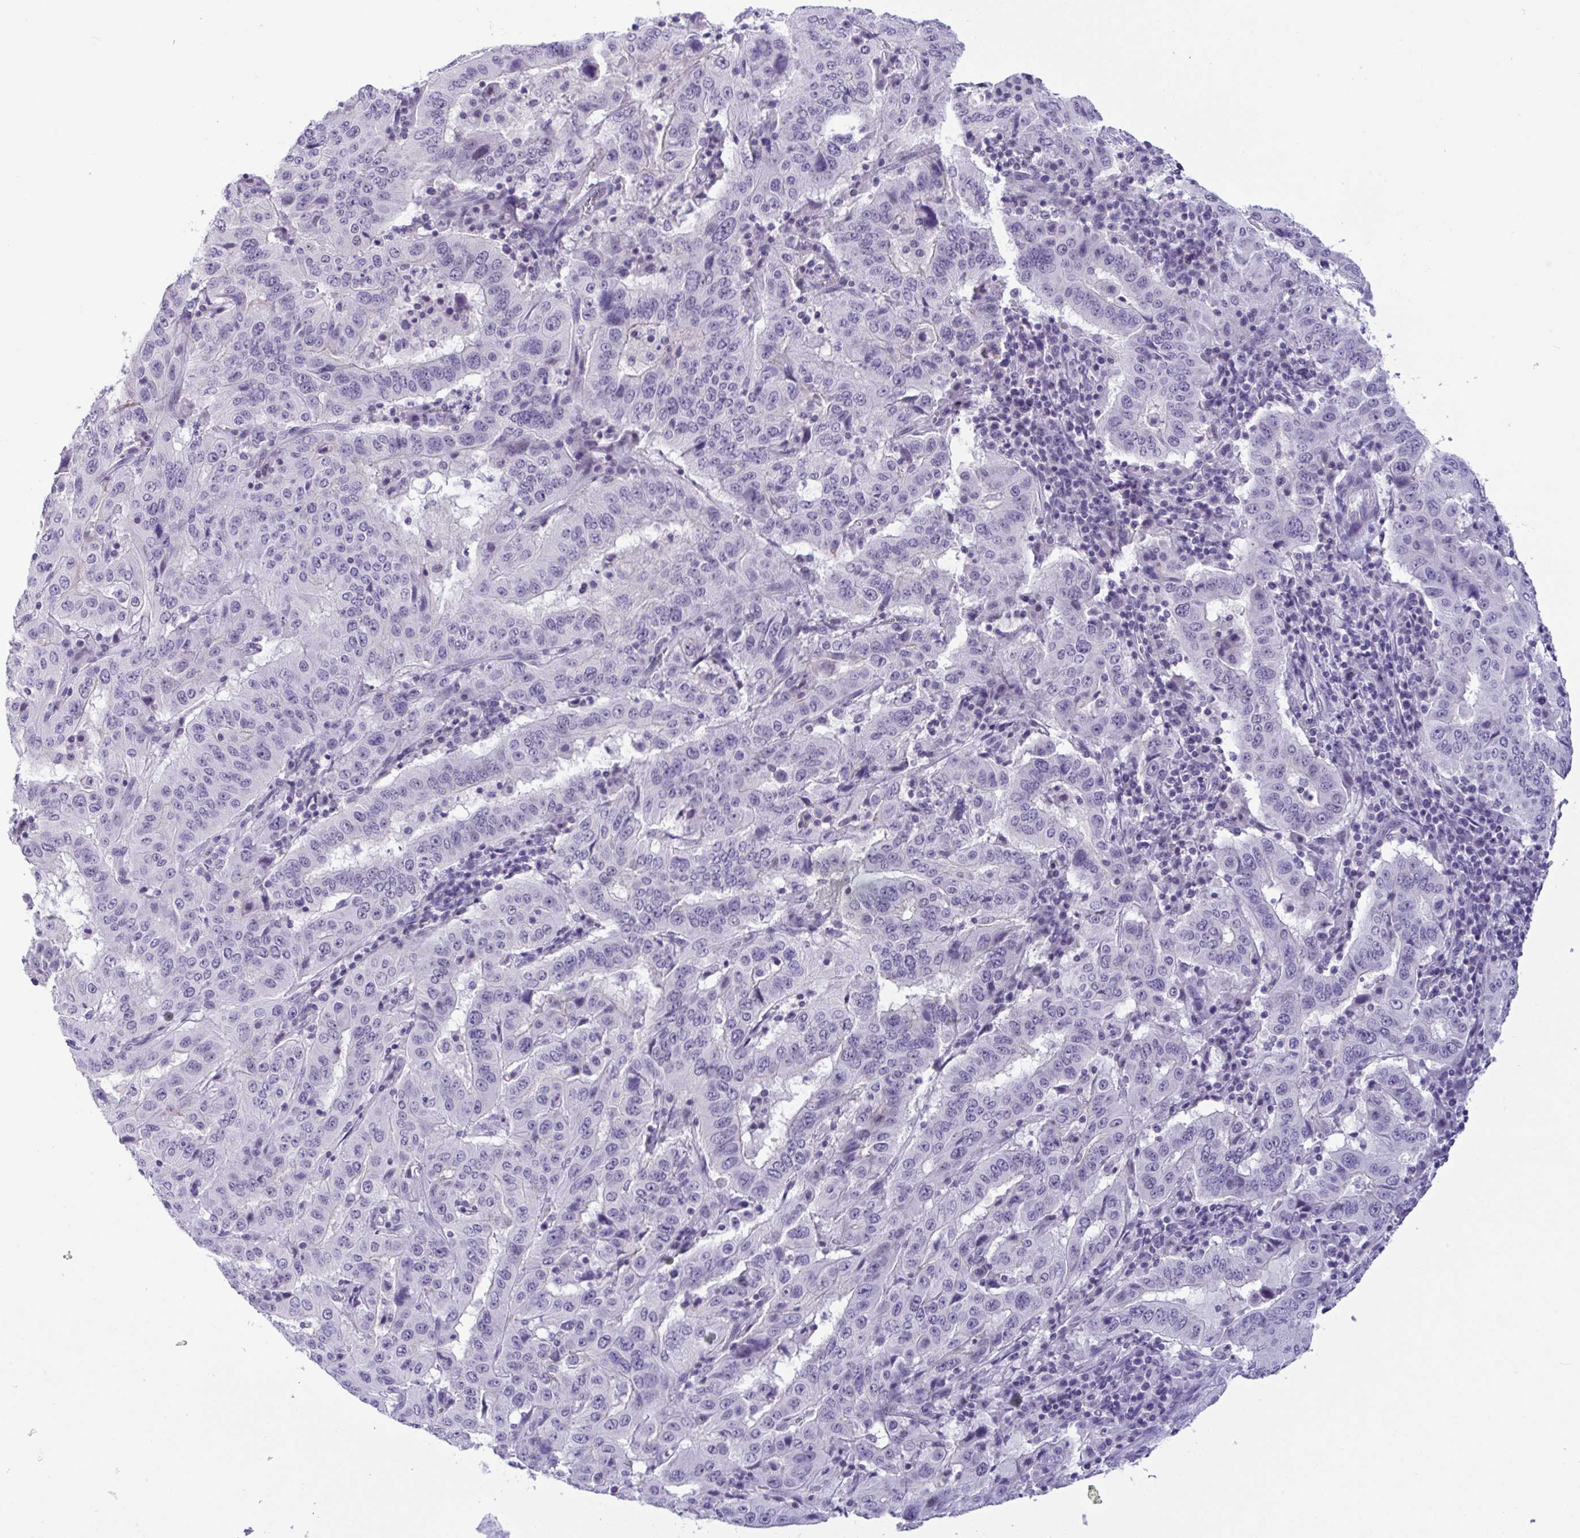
{"staining": {"intensity": "negative", "quantity": "none", "location": "none"}, "tissue": "pancreatic cancer", "cell_type": "Tumor cells", "image_type": "cancer", "snomed": [{"axis": "morphology", "description": "Adenocarcinoma, NOS"}, {"axis": "topography", "description": "Pancreas"}], "caption": "A histopathology image of human pancreatic adenocarcinoma is negative for staining in tumor cells.", "gene": "YBX2", "patient": {"sex": "male", "age": 63}}